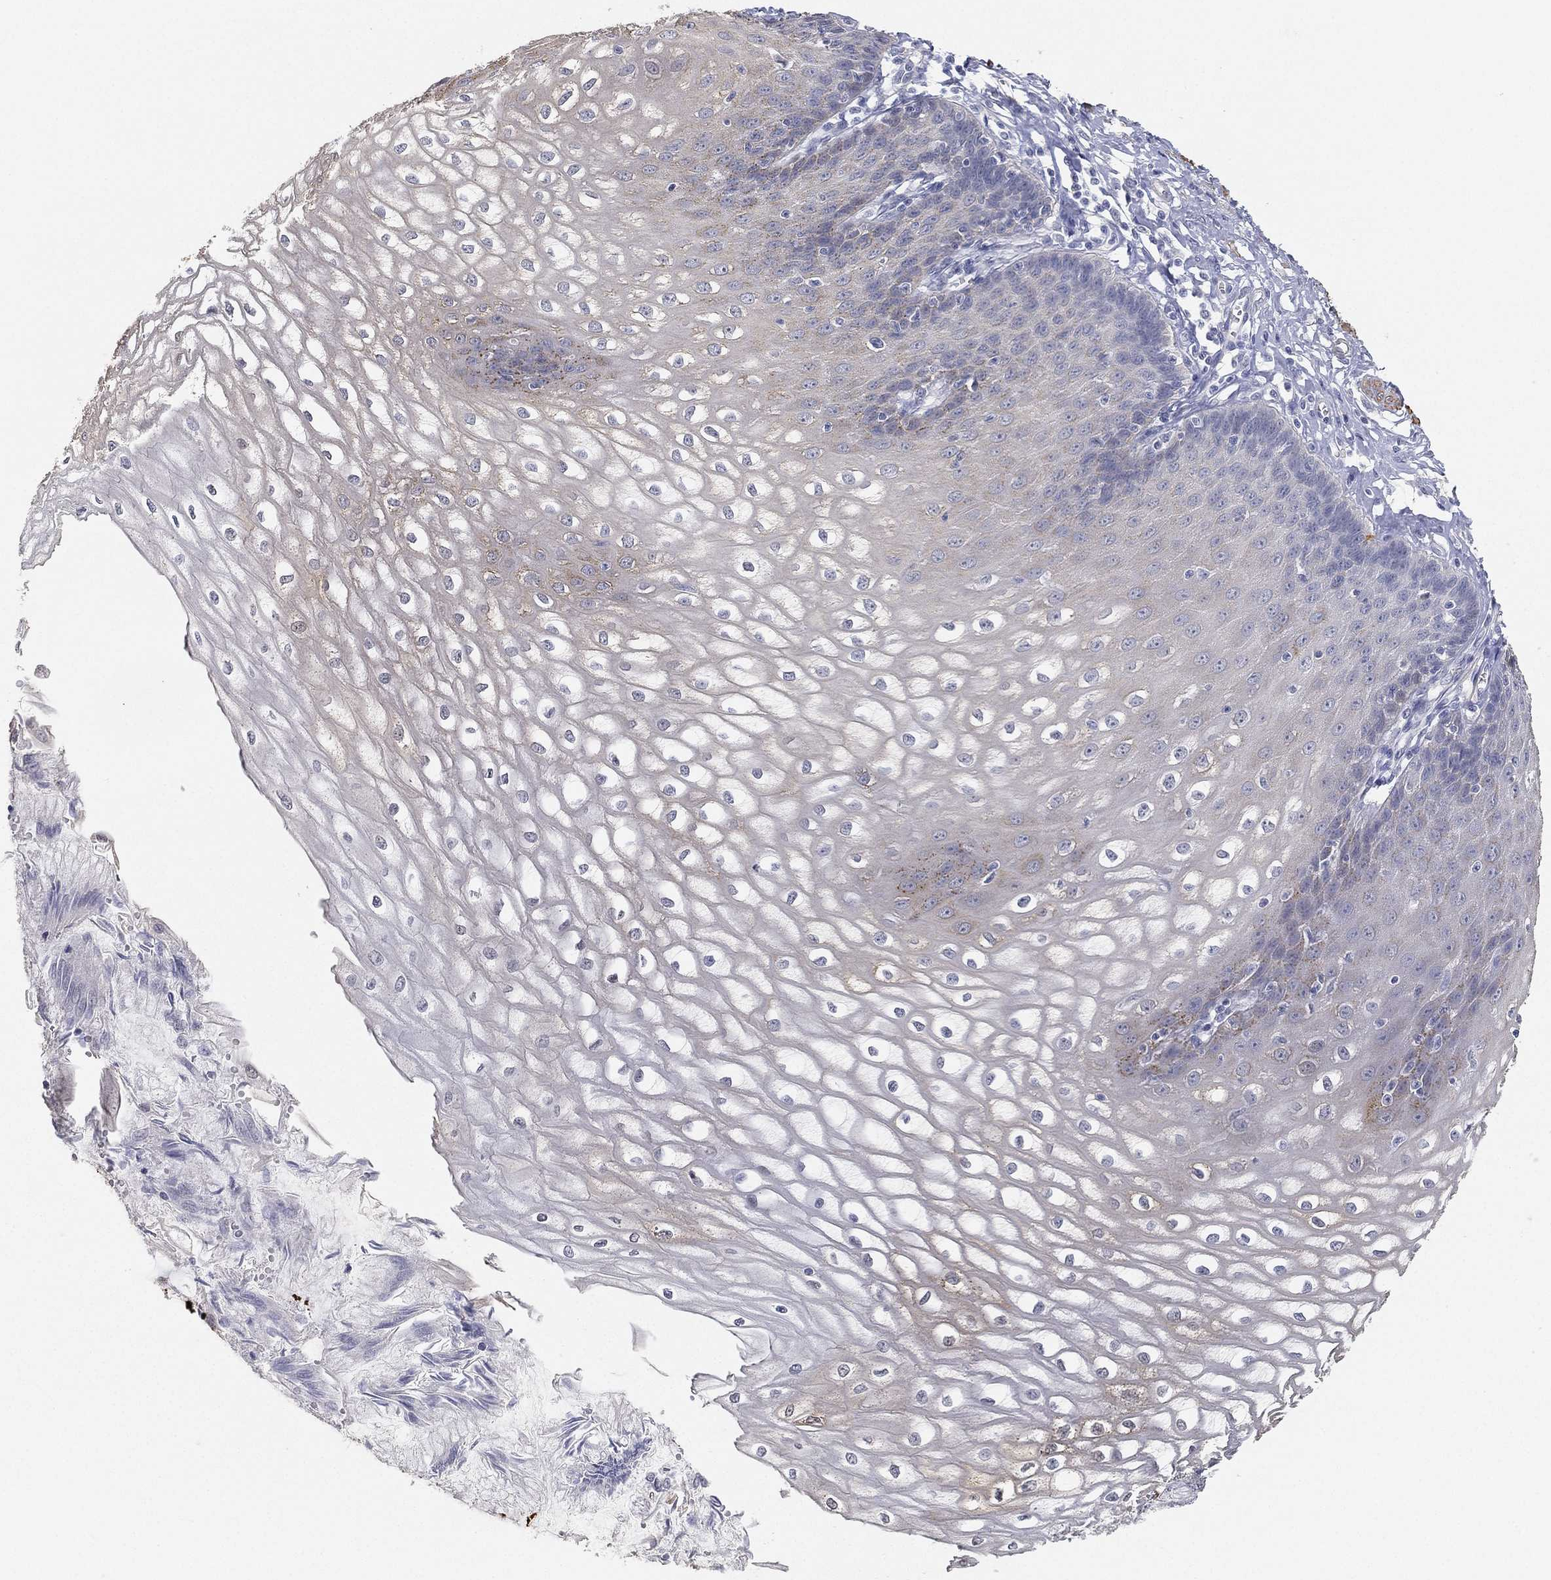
{"staining": {"intensity": "negative", "quantity": "none", "location": "none"}, "tissue": "esophagus", "cell_type": "Squamous epithelial cells", "image_type": "normal", "snomed": [{"axis": "morphology", "description": "Normal tissue, NOS"}, {"axis": "topography", "description": "Esophagus"}], "caption": "This is an immunohistochemistry (IHC) histopathology image of benign human esophagus. There is no positivity in squamous epithelial cells.", "gene": "GPR61", "patient": {"sex": "male", "age": 58}}